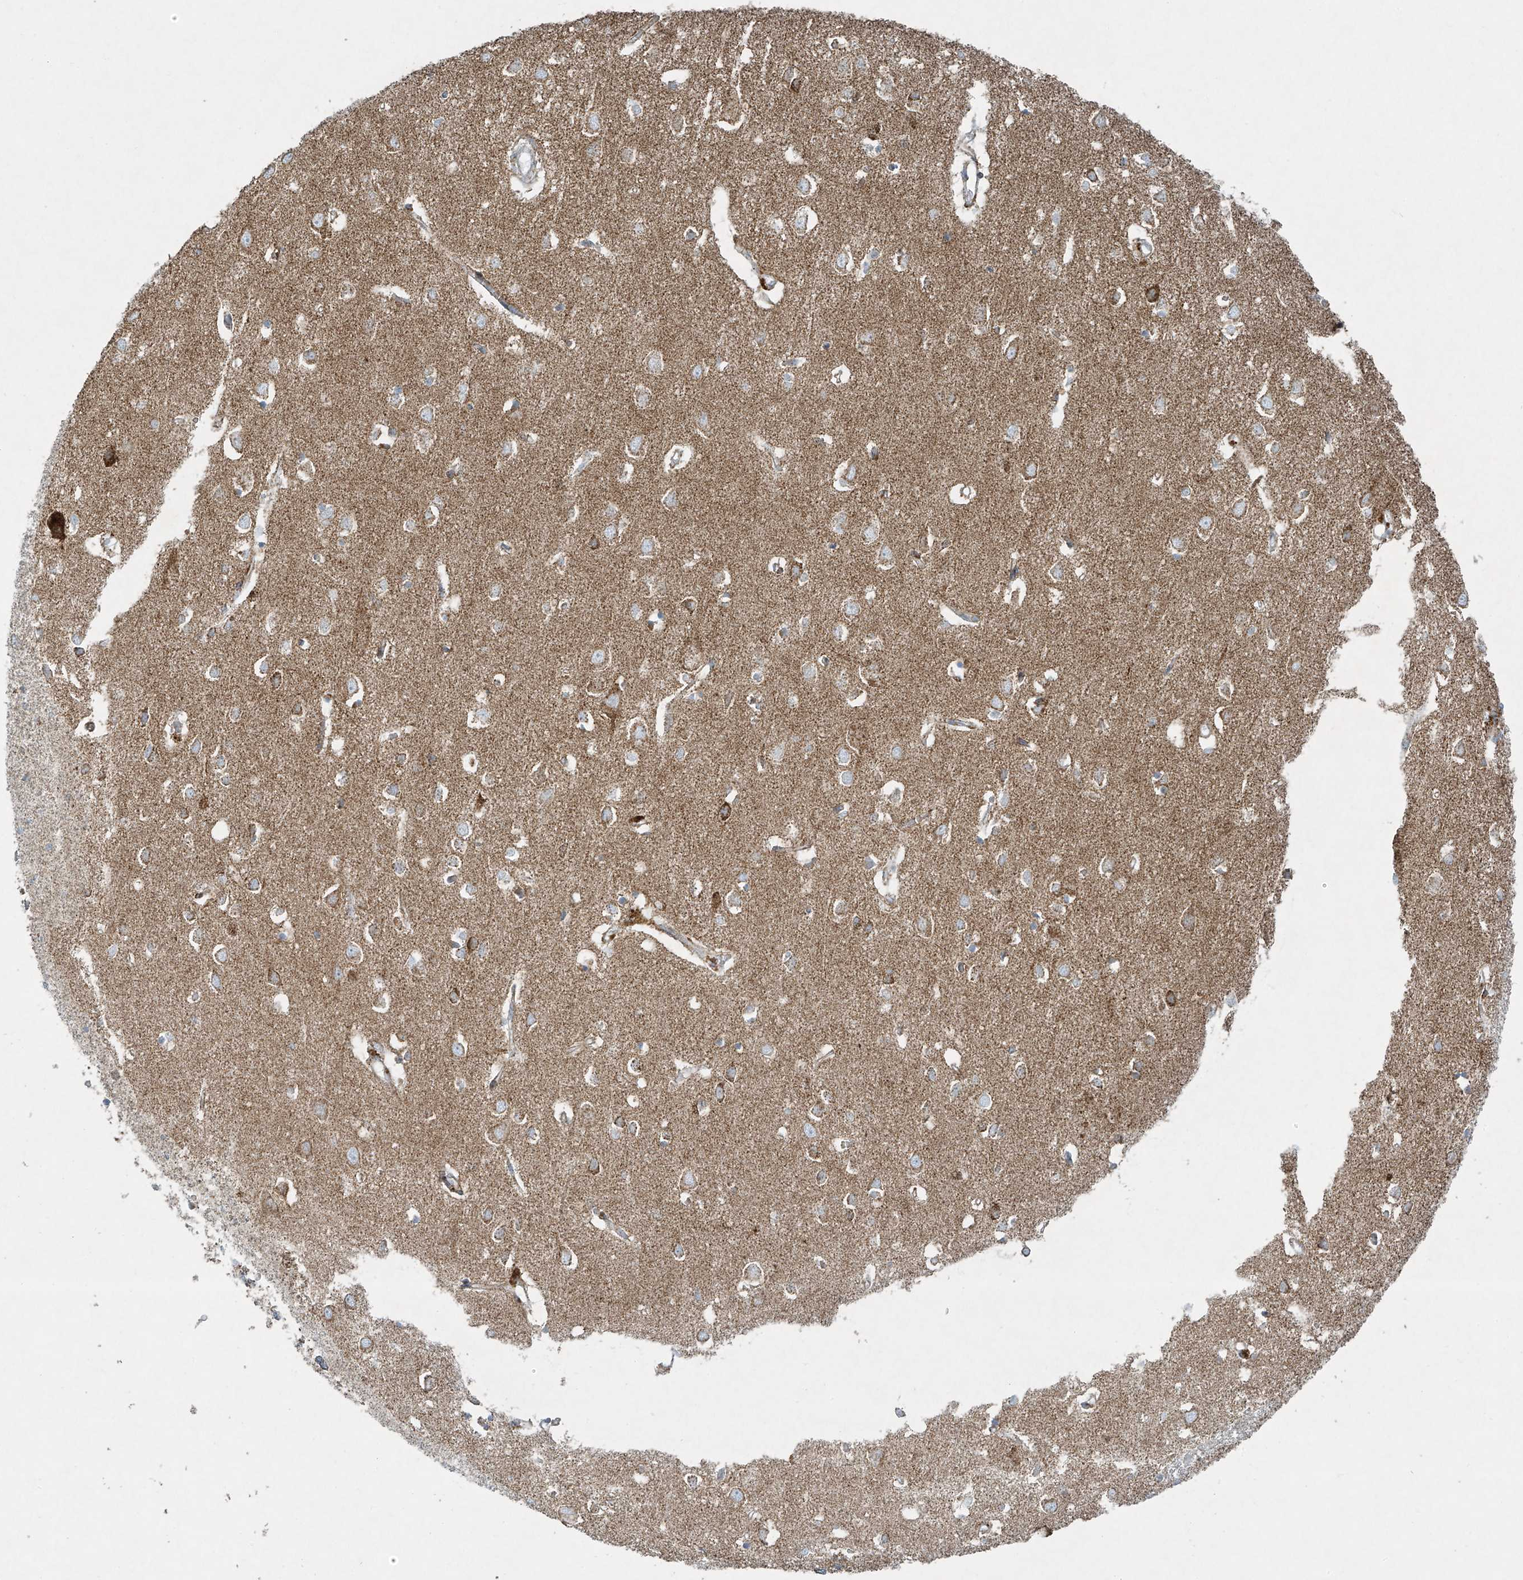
{"staining": {"intensity": "negative", "quantity": "none", "location": "none"}, "tissue": "cerebral cortex", "cell_type": "Endothelial cells", "image_type": "normal", "snomed": [{"axis": "morphology", "description": "Normal tissue, NOS"}, {"axis": "topography", "description": "Cerebral cortex"}], "caption": "Benign cerebral cortex was stained to show a protein in brown. There is no significant staining in endothelial cells. The staining was performed using DAB to visualize the protein expression in brown, while the nuclei were stained in blue with hematoxylin (Magnification: 20x).", "gene": "SMDT1", "patient": {"sex": "female", "age": 64}}